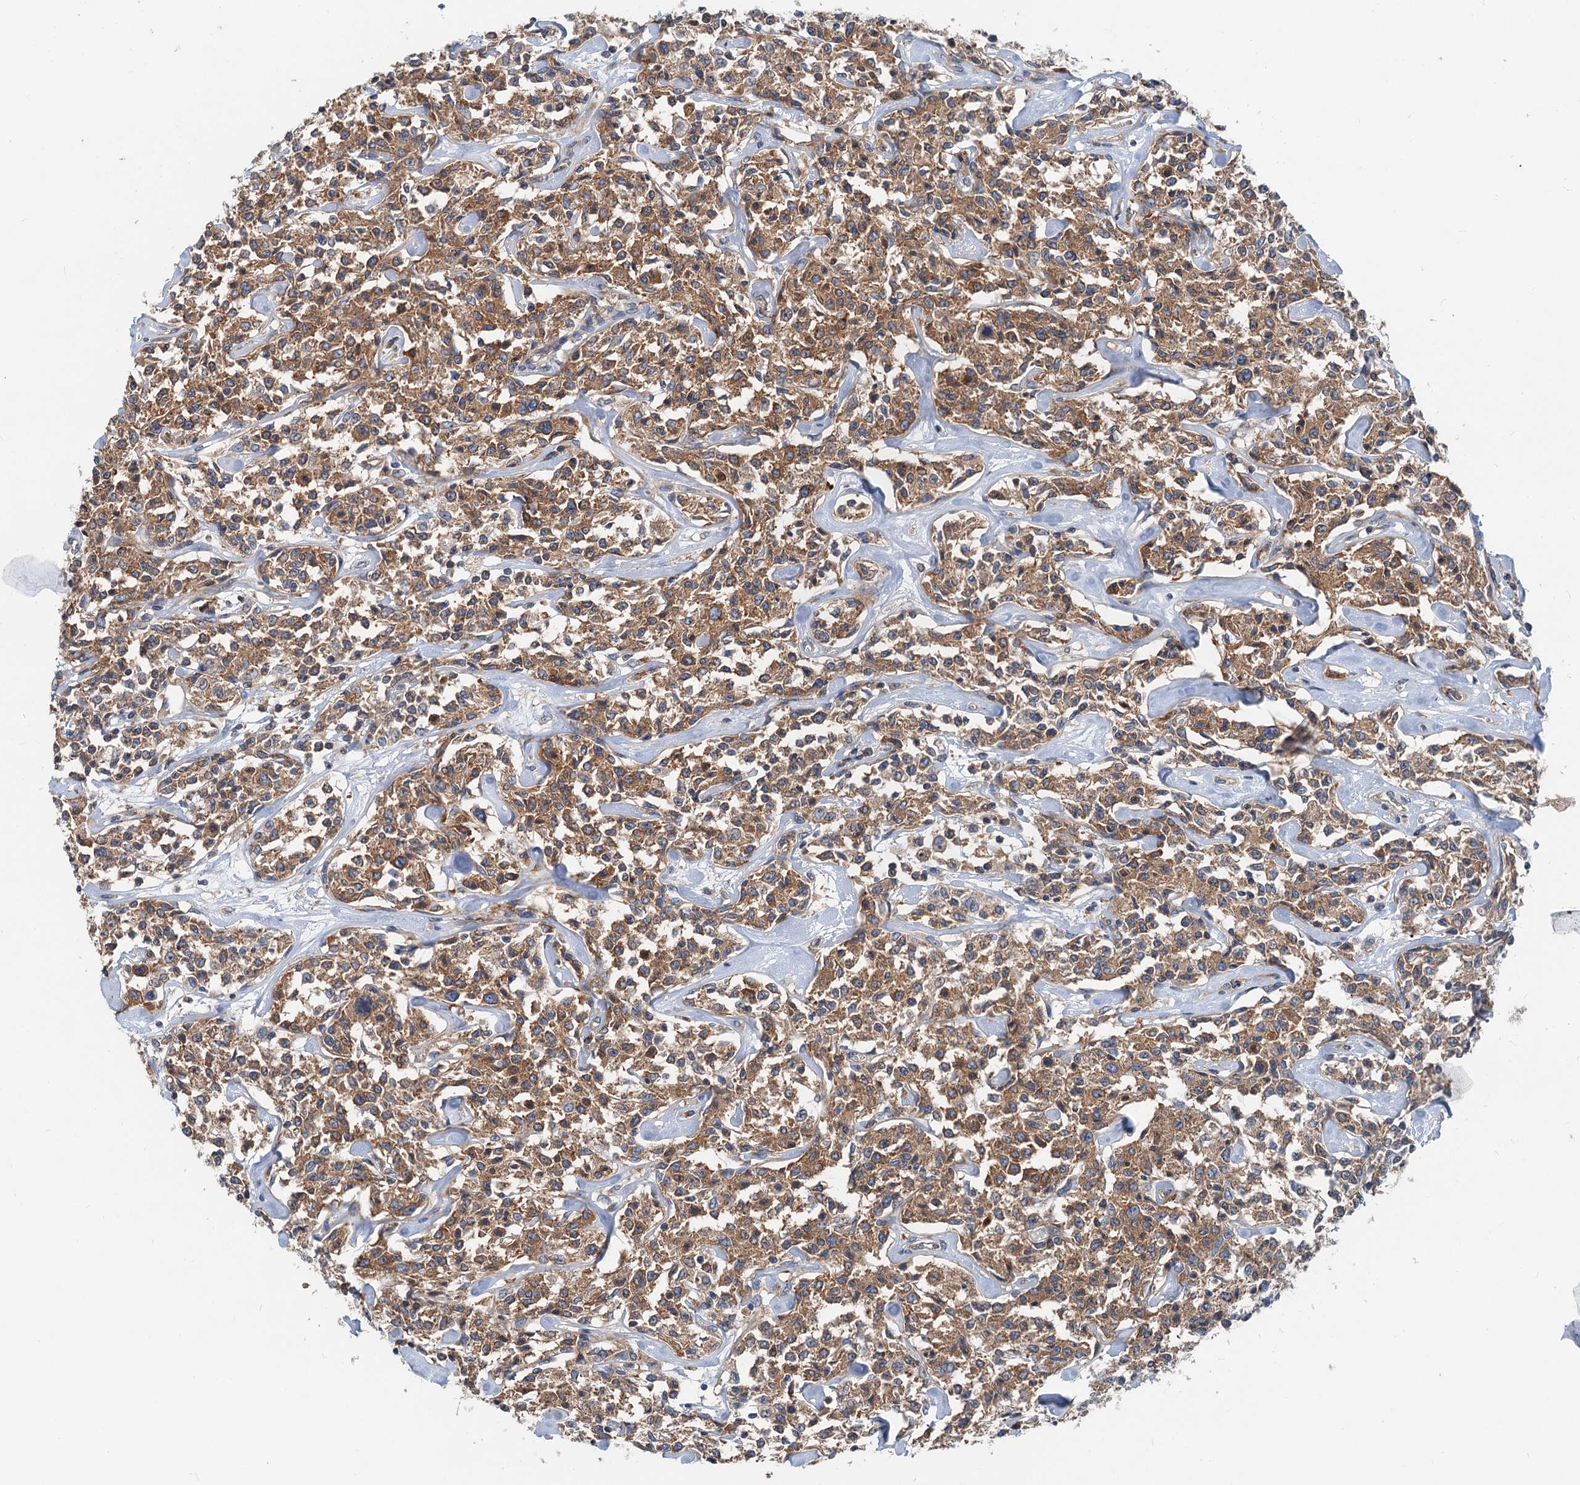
{"staining": {"intensity": "moderate", "quantity": ">75%", "location": "cytoplasmic/membranous"}, "tissue": "lymphoma", "cell_type": "Tumor cells", "image_type": "cancer", "snomed": [{"axis": "morphology", "description": "Malignant lymphoma, non-Hodgkin's type, Low grade"}, {"axis": "topography", "description": "Small intestine"}], "caption": "Moderate cytoplasmic/membranous expression is present in about >75% of tumor cells in lymphoma.", "gene": "ANKRD26", "patient": {"sex": "female", "age": 59}}